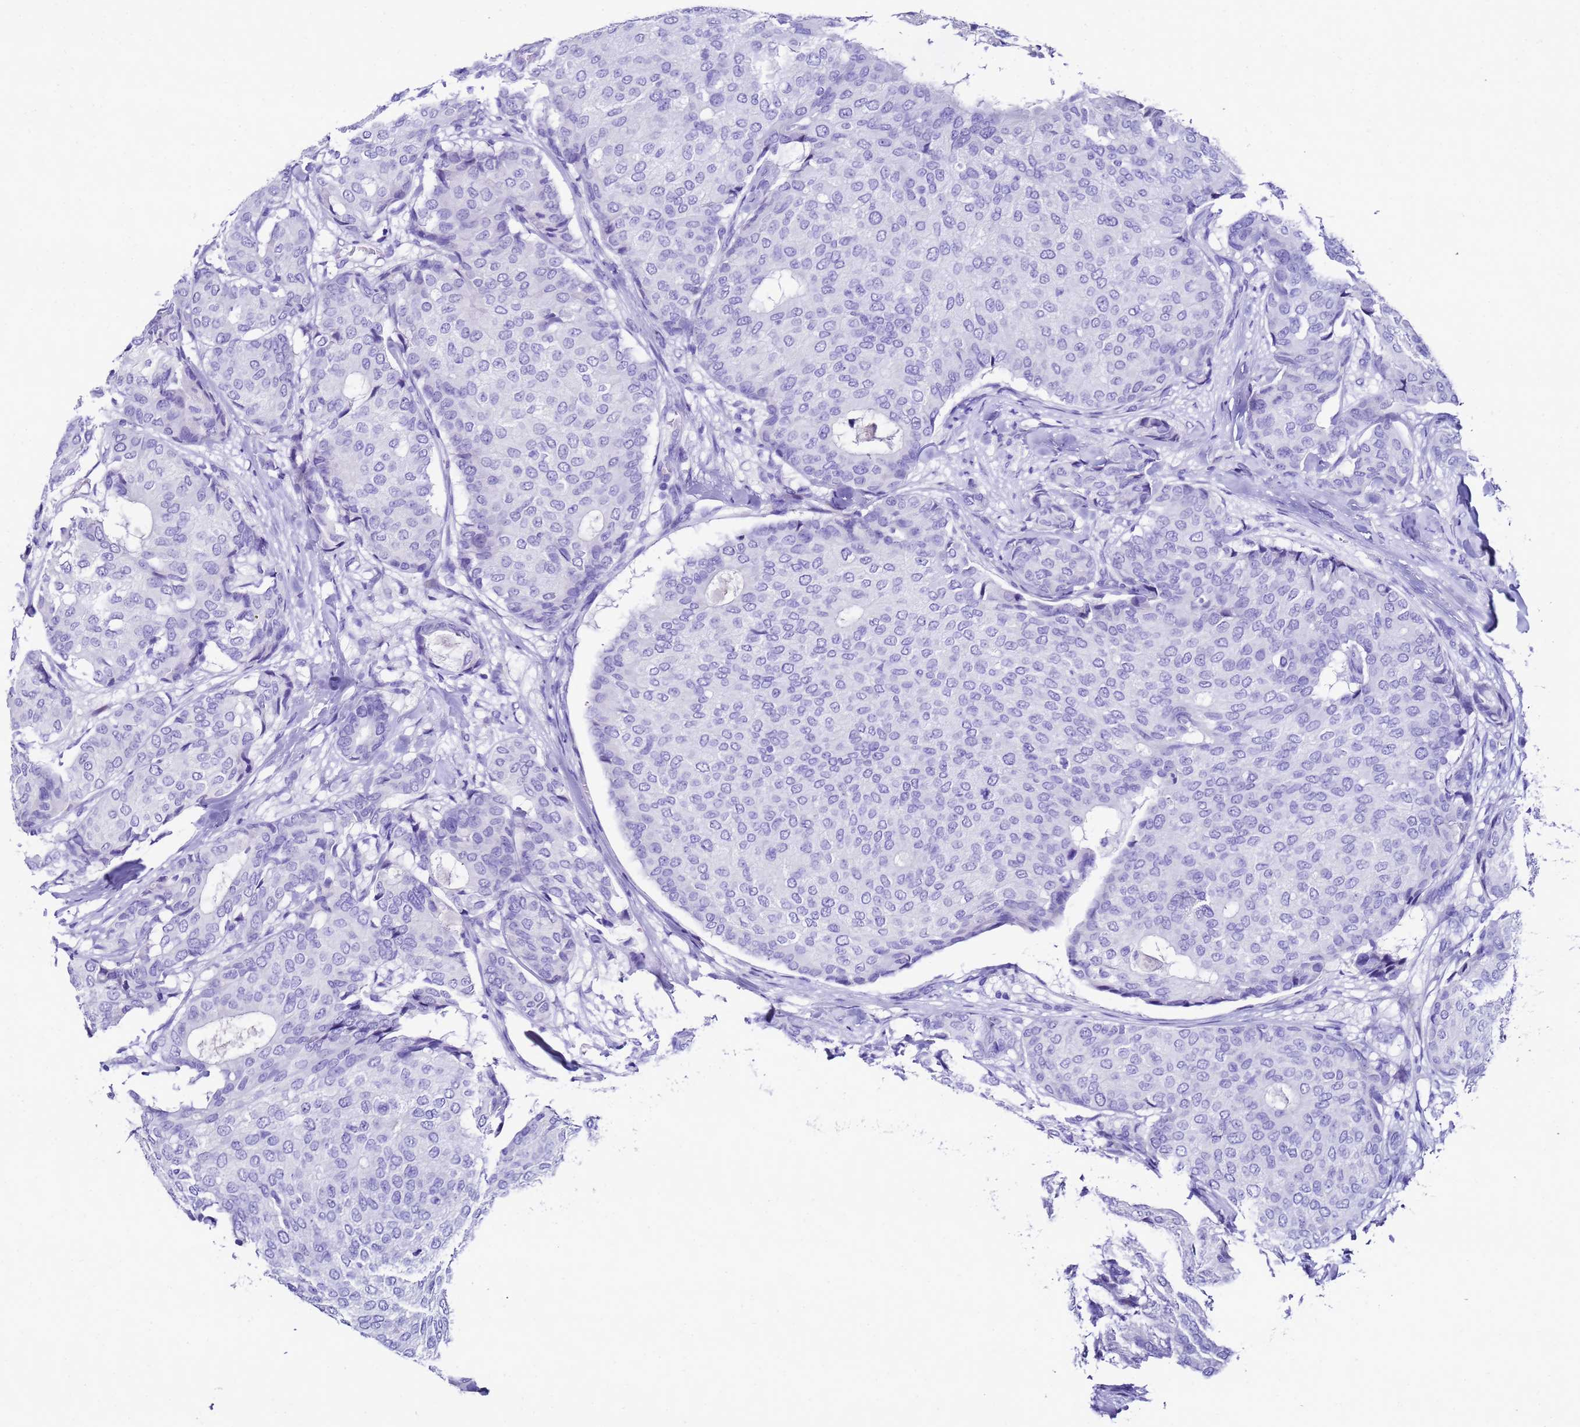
{"staining": {"intensity": "negative", "quantity": "none", "location": "none"}, "tissue": "breast cancer", "cell_type": "Tumor cells", "image_type": "cancer", "snomed": [{"axis": "morphology", "description": "Duct carcinoma"}, {"axis": "topography", "description": "Breast"}], "caption": "IHC image of neoplastic tissue: intraductal carcinoma (breast) stained with DAB (3,3'-diaminobenzidine) exhibits no significant protein positivity in tumor cells.", "gene": "UGT2B10", "patient": {"sex": "female", "age": 75}}